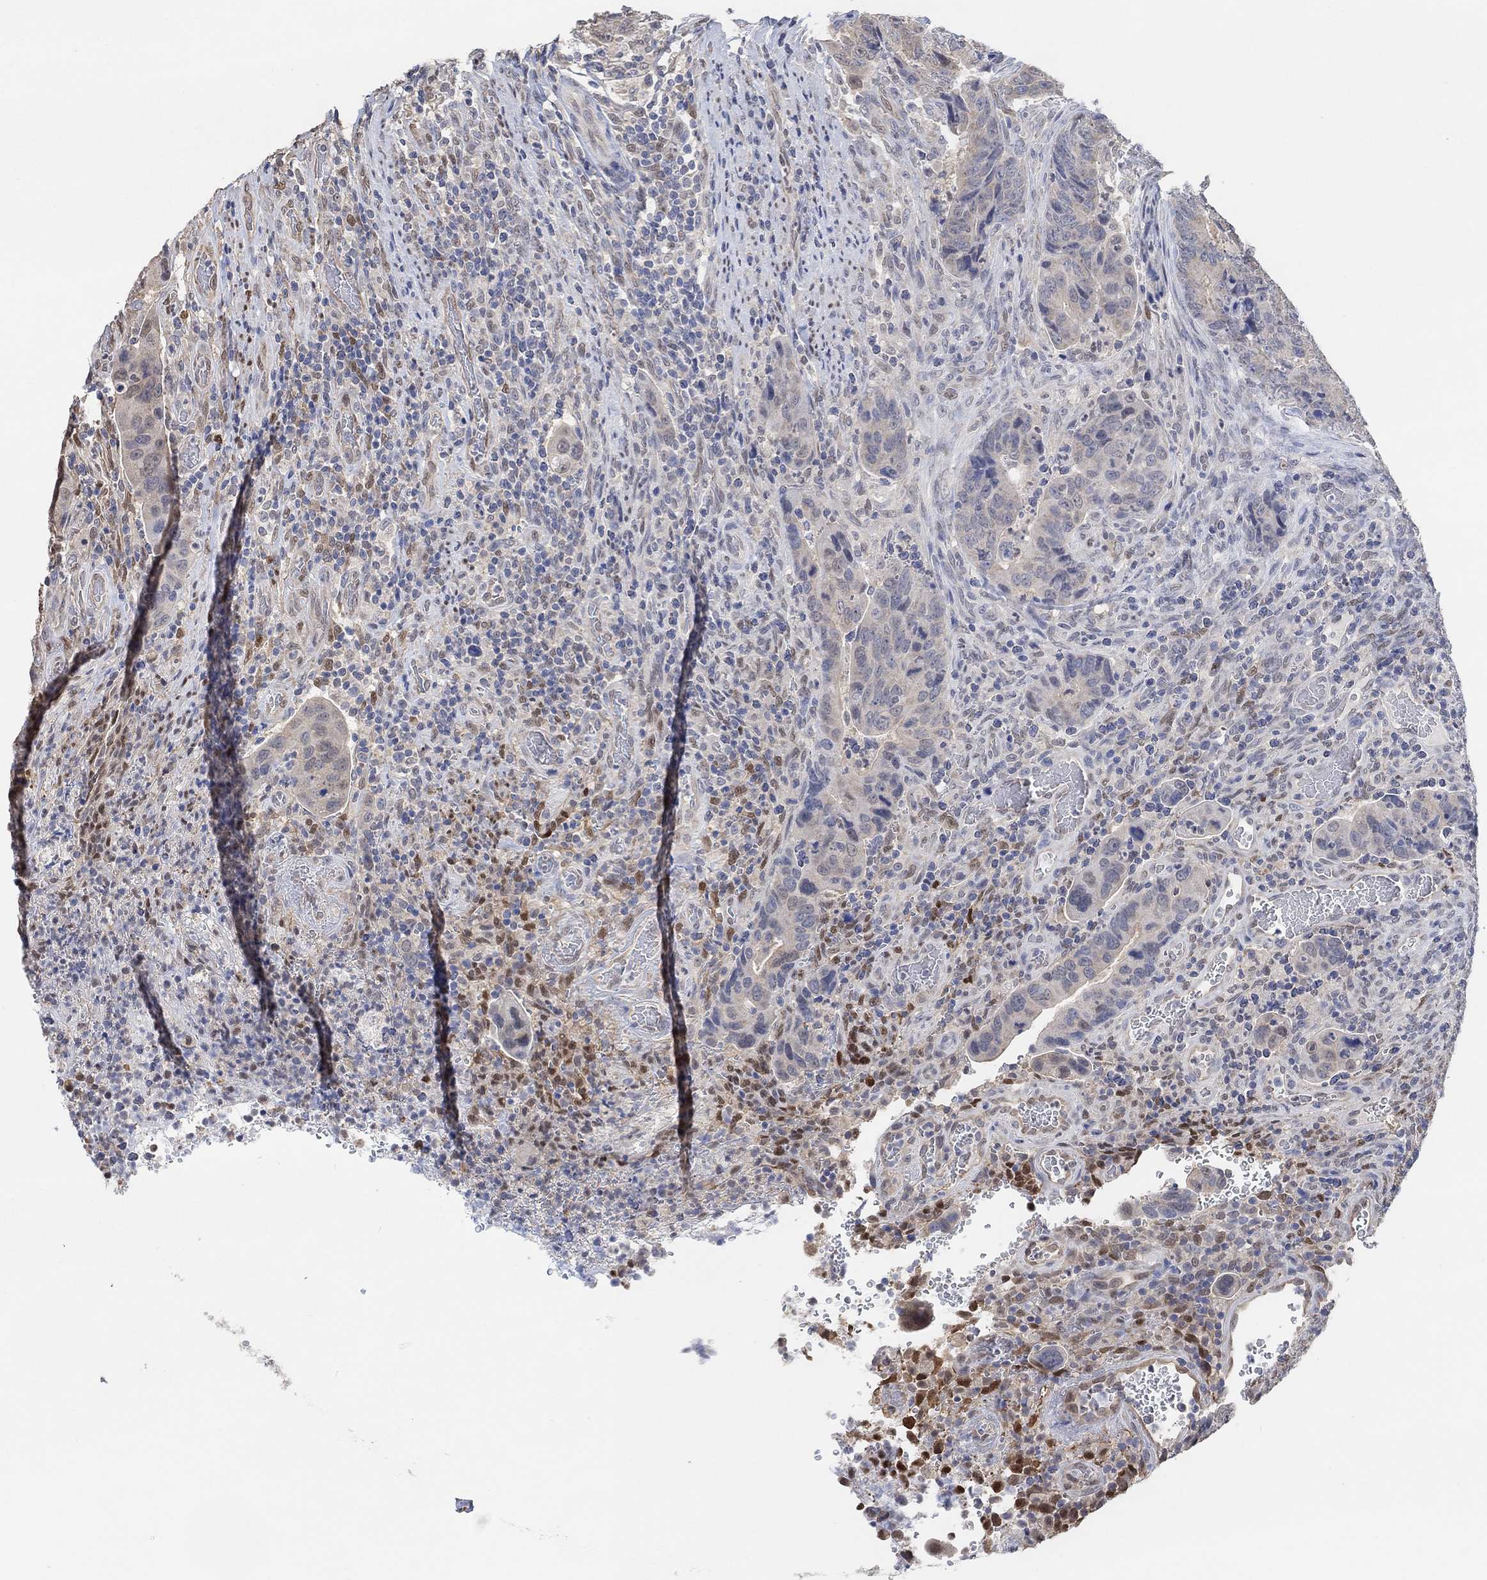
{"staining": {"intensity": "negative", "quantity": "none", "location": "none"}, "tissue": "colorectal cancer", "cell_type": "Tumor cells", "image_type": "cancer", "snomed": [{"axis": "morphology", "description": "Adenocarcinoma, NOS"}, {"axis": "topography", "description": "Colon"}], "caption": "This is a image of immunohistochemistry staining of colorectal adenocarcinoma, which shows no staining in tumor cells.", "gene": "MUC1", "patient": {"sex": "female", "age": 56}}